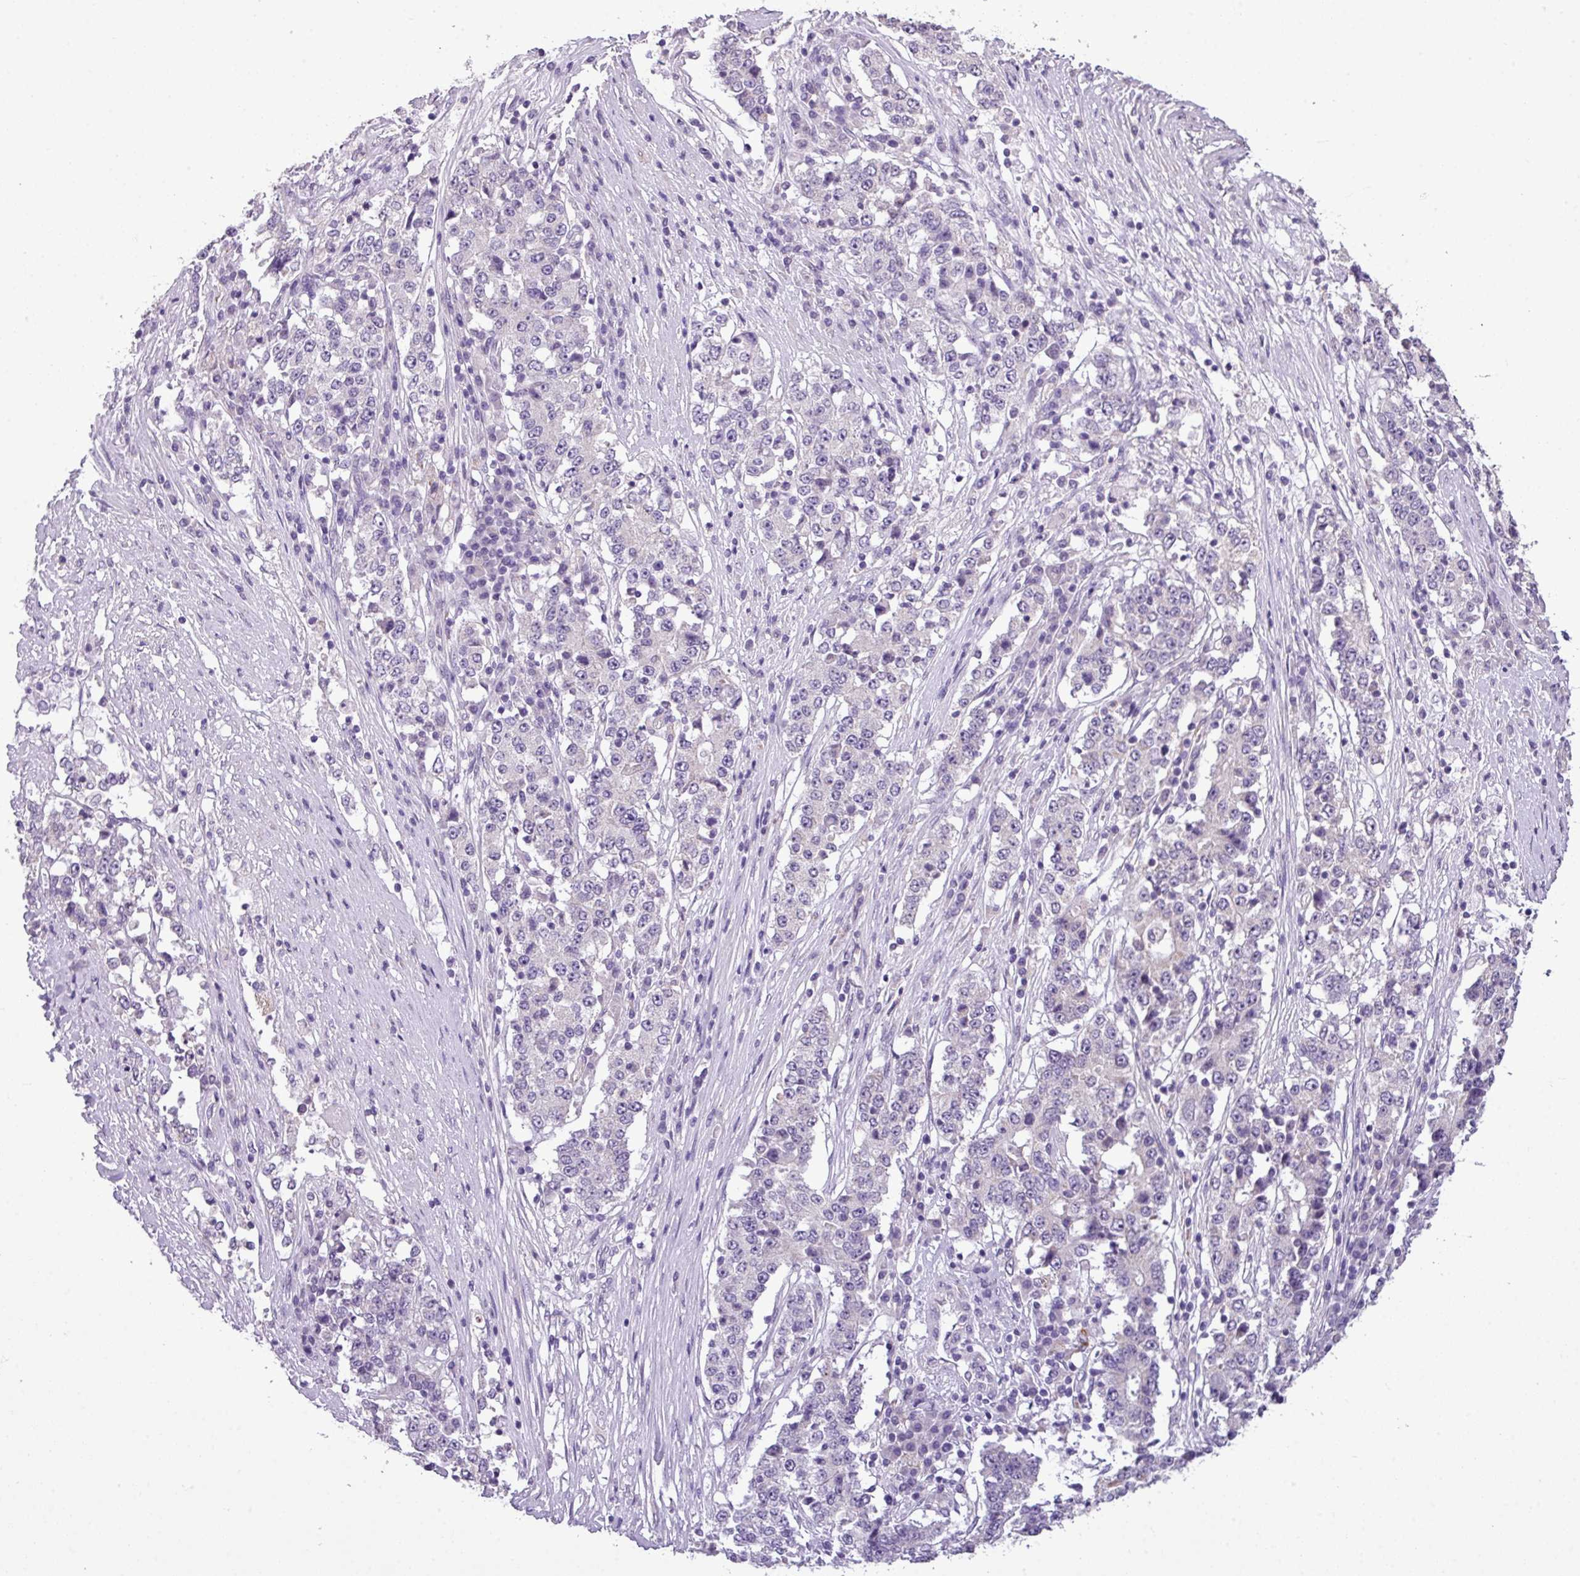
{"staining": {"intensity": "negative", "quantity": "none", "location": "none"}, "tissue": "stomach cancer", "cell_type": "Tumor cells", "image_type": "cancer", "snomed": [{"axis": "morphology", "description": "Adenocarcinoma, NOS"}, {"axis": "topography", "description": "Stomach"}], "caption": "Stomach cancer was stained to show a protein in brown. There is no significant staining in tumor cells.", "gene": "ALDH2", "patient": {"sex": "male", "age": 59}}